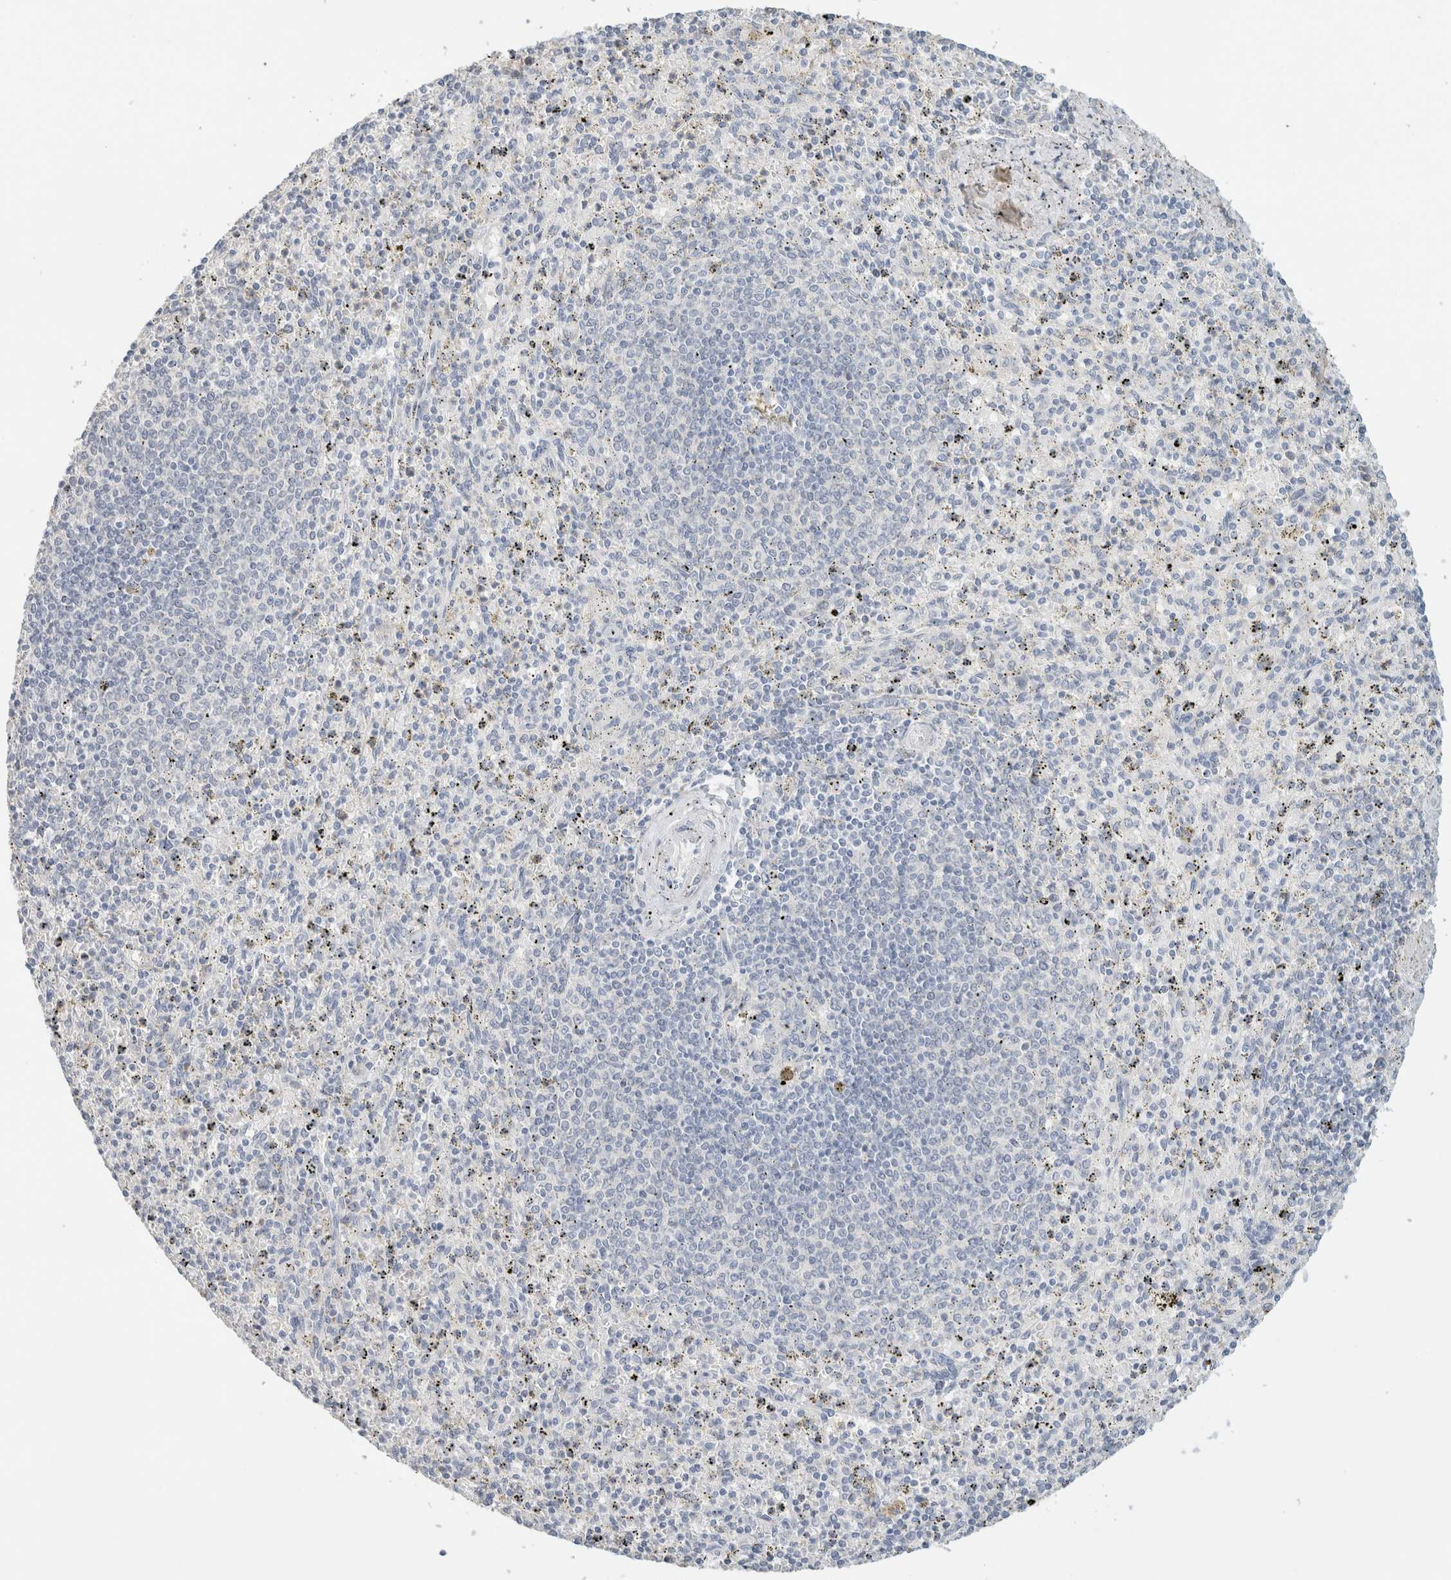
{"staining": {"intensity": "negative", "quantity": "none", "location": "none"}, "tissue": "spleen", "cell_type": "Cells in red pulp", "image_type": "normal", "snomed": [{"axis": "morphology", "description": "Normal tissue, NOS"}, {"axis": "topography", "description": "Spleen"}], "caption": "This micrograph is of unremarkable spleen stained with immunohistochemistry (IHC) to label a protein in brown with the nuclei are counter-stained blue. There is no positivity in cells in red pulp.", "gene": "NEFM", "patient": {"sex": "male", "age": 72}}